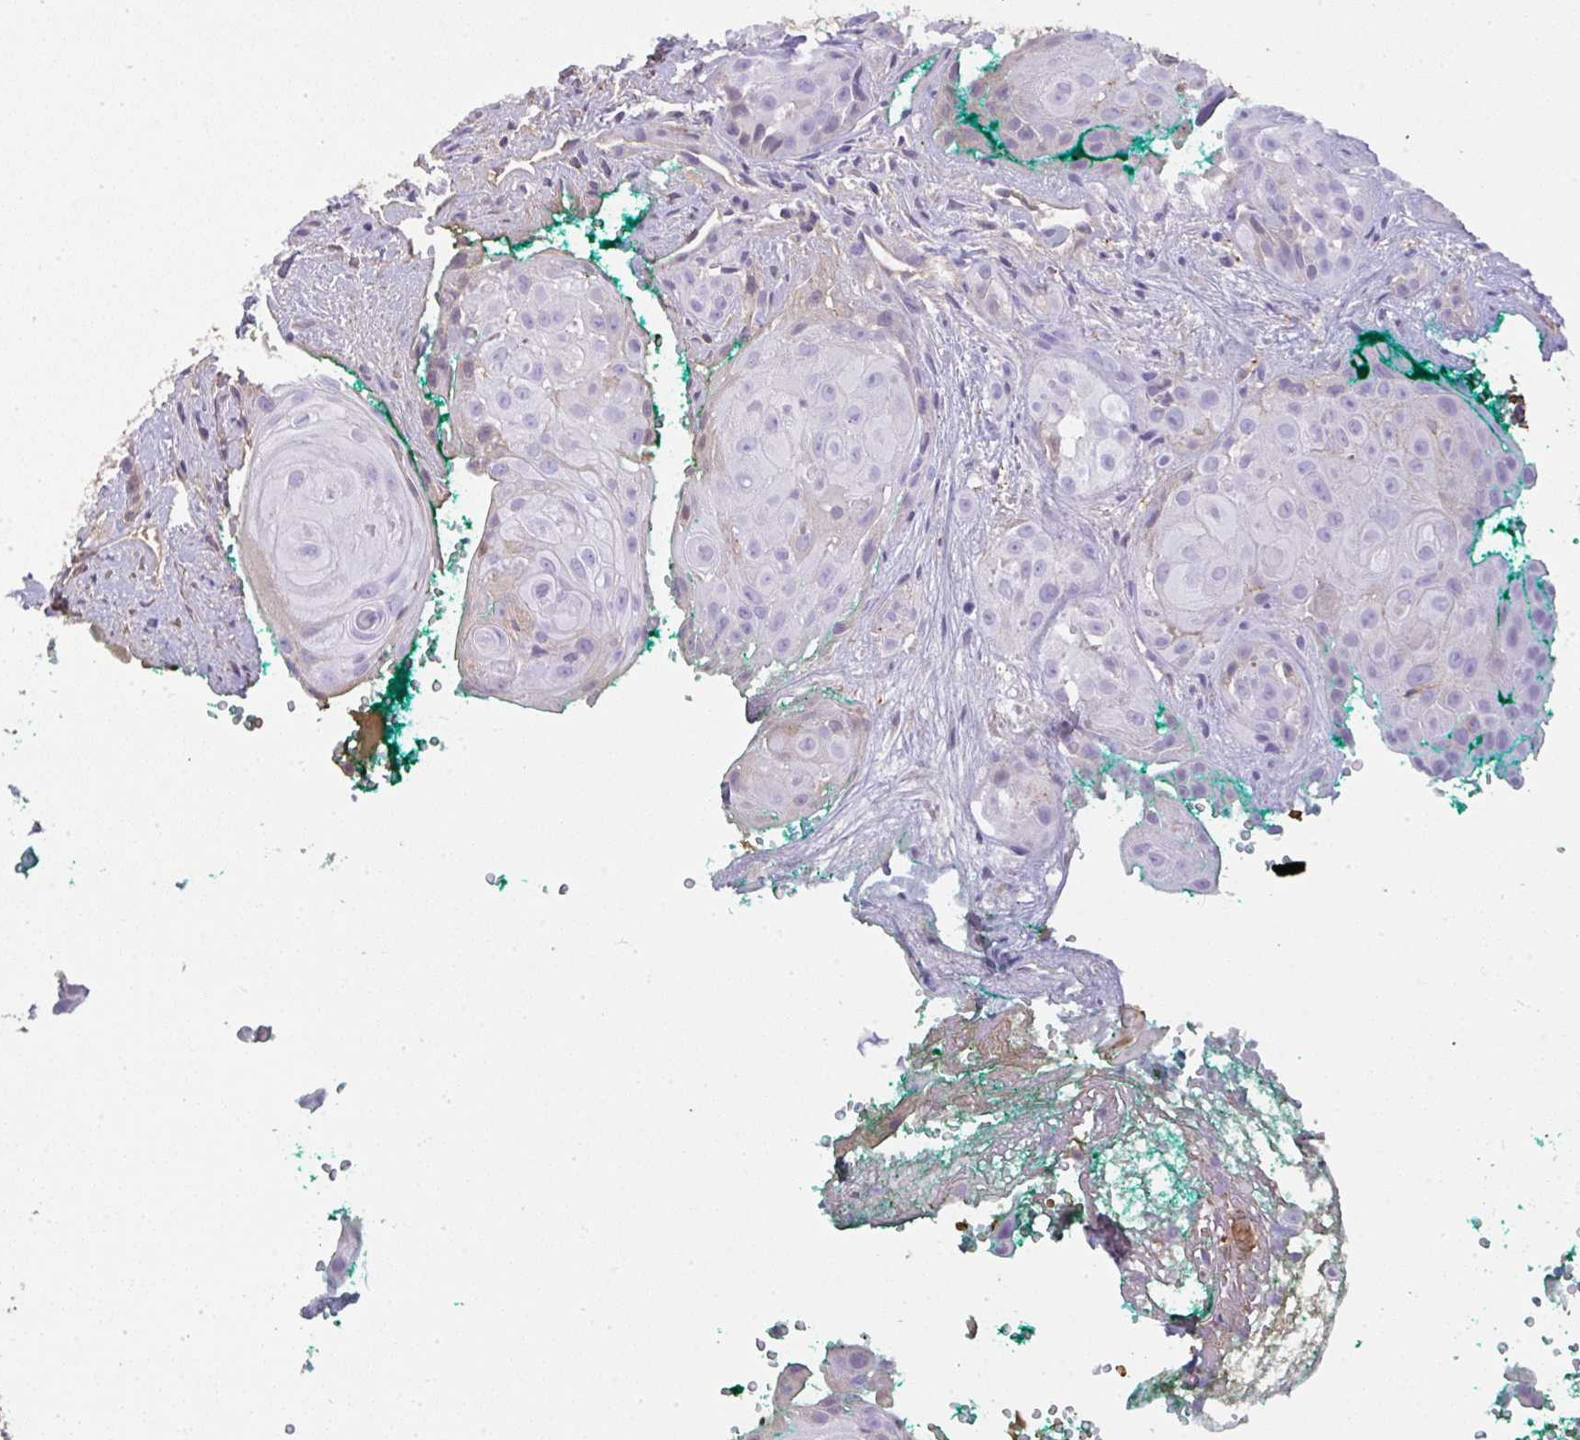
{"staining": {"intensity": "negative", "quantity": "none", "location": "none"}, "tissue": "head and neck cancer", "cell_type": "Tumor cells", "image_type": "cancer", "snomed": [{"axis": "morphology", "description": "Squamous cell carcinoma, NOS"}, {"axis": "topography", "description": "Head-Neck"}], "caption": "Immunohistochemistry photomicrograph of human head and neck cancer (squamous cell carcinoma) stained for a protein (brown), which reveals no expression in tumor cells.", "gene": "SMYD5", "patient": {"sex": "male", "age": 83}}